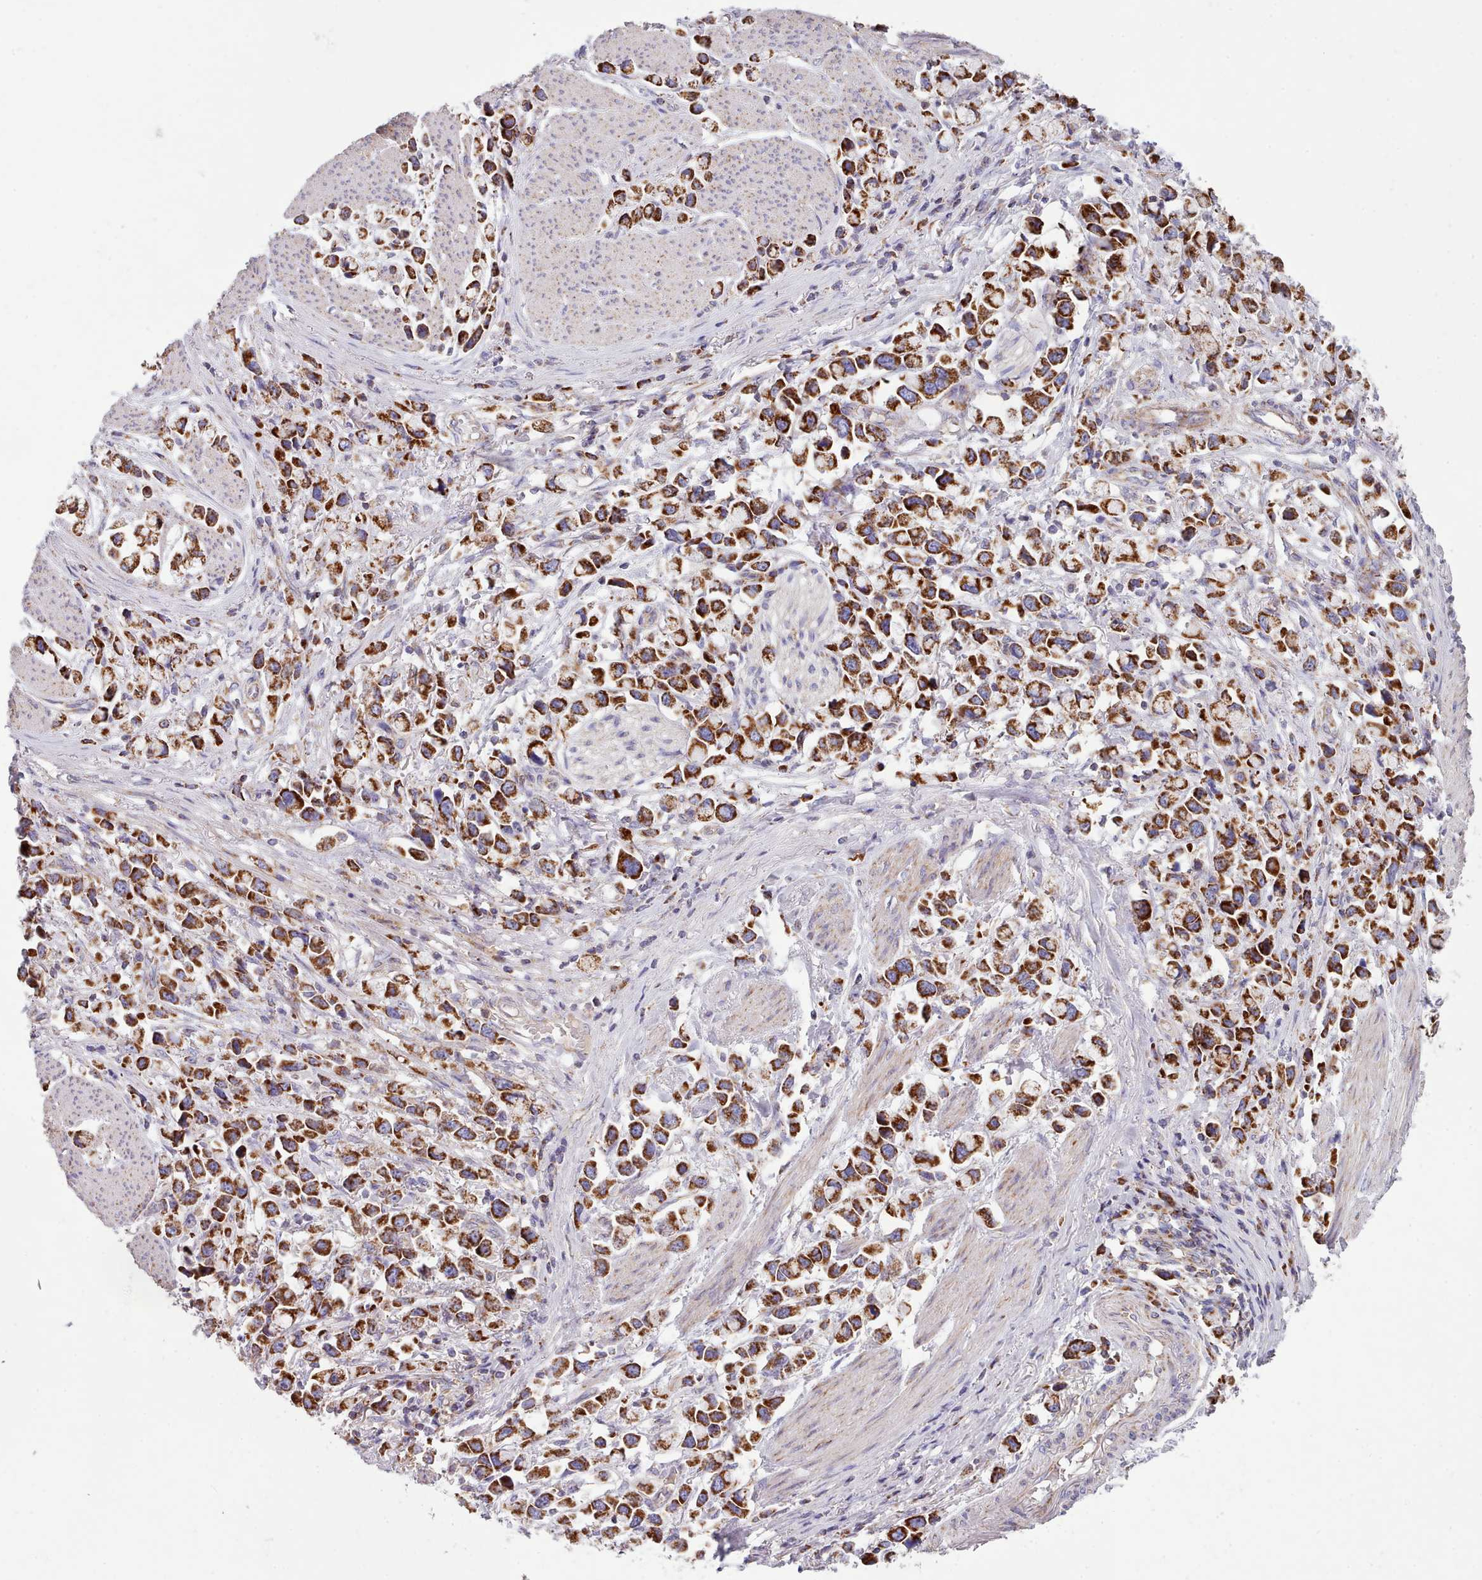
{"staining": {"intensity": "strong", "quantity": ">75%", "location": "cytoplasmic/membranous"}, "tissue": "stomach cancer", "cell_type": "Tumor cells", "image_type": "cancer", "snomed": [{"axis": "morphology", "description": "Adenocarcinoma, NOS"}, {"axis": "topography", "description": "Stomach"}], "caption": "Stomach cancer stained for a protein (brown) displays strong cytoplasmic/membranous positive positivity in approximately >75% of tumor cells.", "gene": "SRP54", "patient": {"sex": "female", "age": 81}}